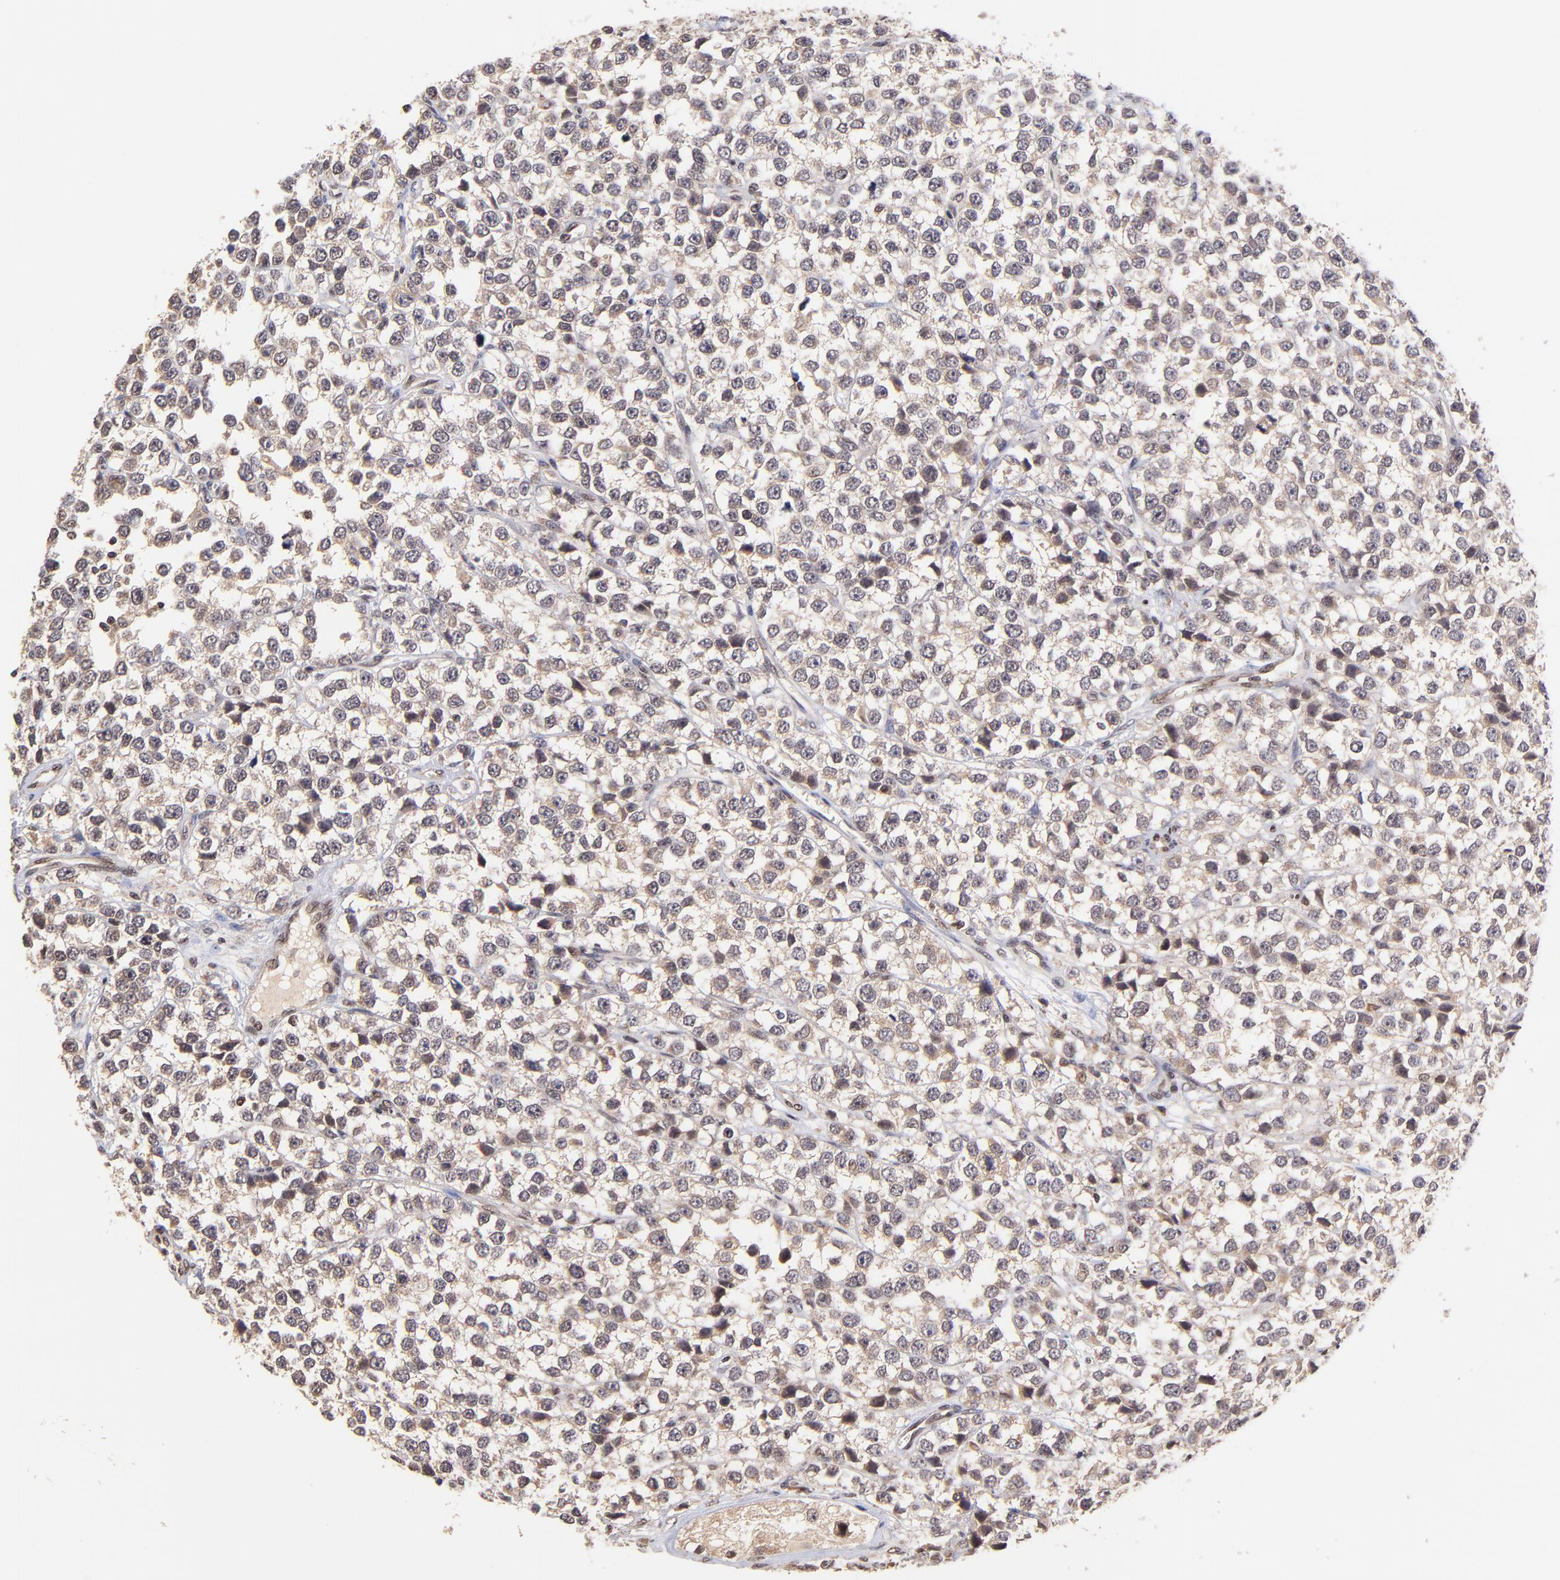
{"staining": {"intensity": "weak", "quantity": ">75%", "location": "cytoplasmic/membranous"}, "tissue": "testis cancer", "cell_type": "Tumor cells", "image_type": "cancer", "snomed": [{"axis": "morphology", "description": "Seminoma, NOS"}, {"axis": "topography", "description": "Testis"}], "caption": "There is low levels of weak cytoplasmic/membranous positivity in tumor cells of seminoma (testis), as demonstrated by immunohistochemical staining (brown color).", "gene": "WDR25", "patient": {"sex": "male", "age": 25}}